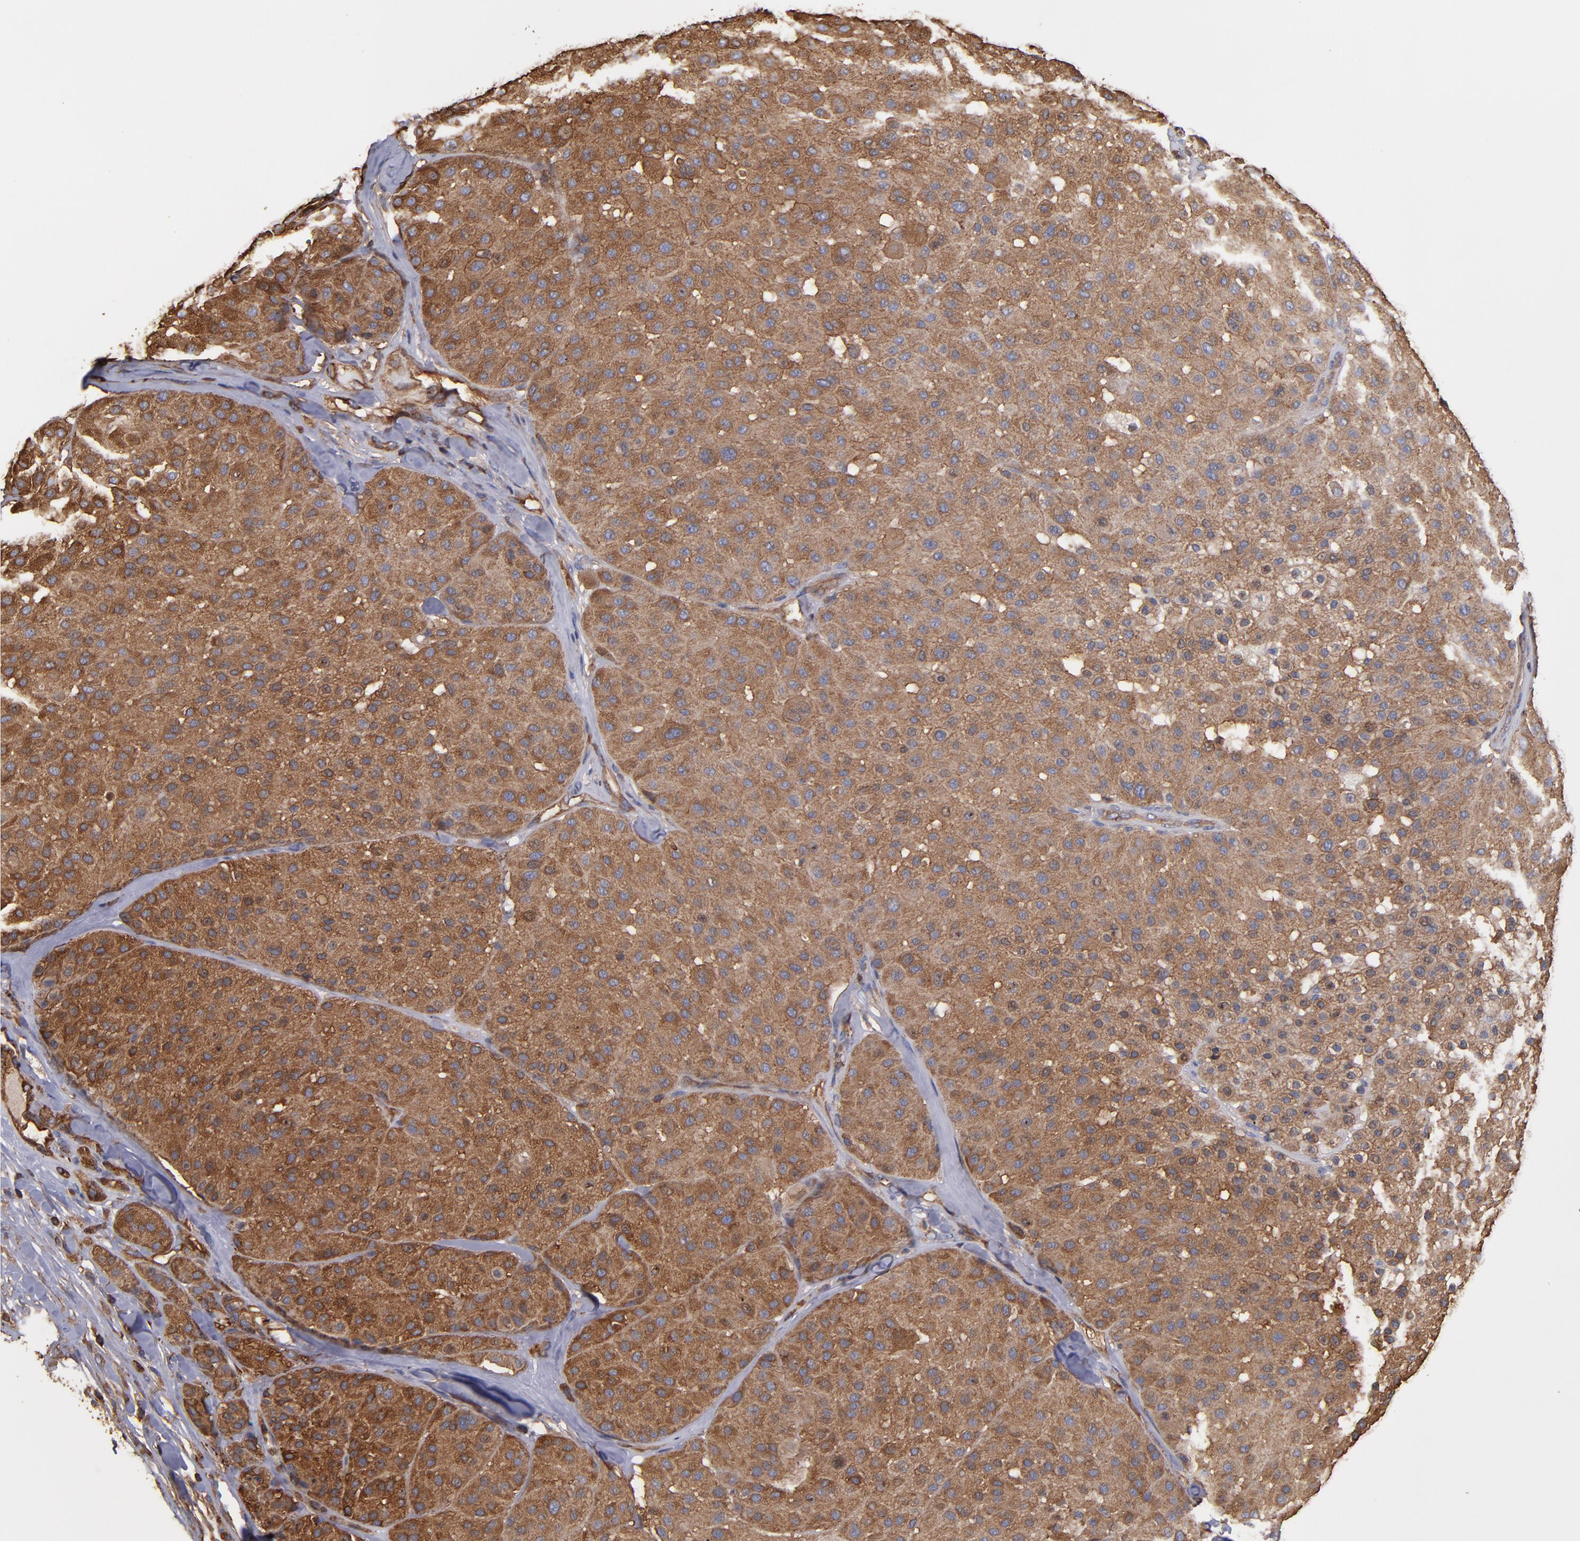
{"staining": {"intensity": "moderate", "quantity": ">75%", "location": "cytoplasmic/membranous"}, "tissue": "melanoma", "cell_type": "Tumor cells", "image_type": "cancer", "snomed": [{"axis": "morphology", "description": "Normal tissue, NOS"}, {"axis": "morphology", "description": "Malignant melanoma, Metastatic site"}, {"axis": "topography", "description": "Skin"}], "caption": "DAB (3,3'-diaminobenzidine) immunohistochemical staining of human melanoma shows moderate cytoplasmic/membranous protein staining in approximately >75% of tumor cells.", "gene": "ACTN4", "patient": {"sex": "male", "age": 41}}